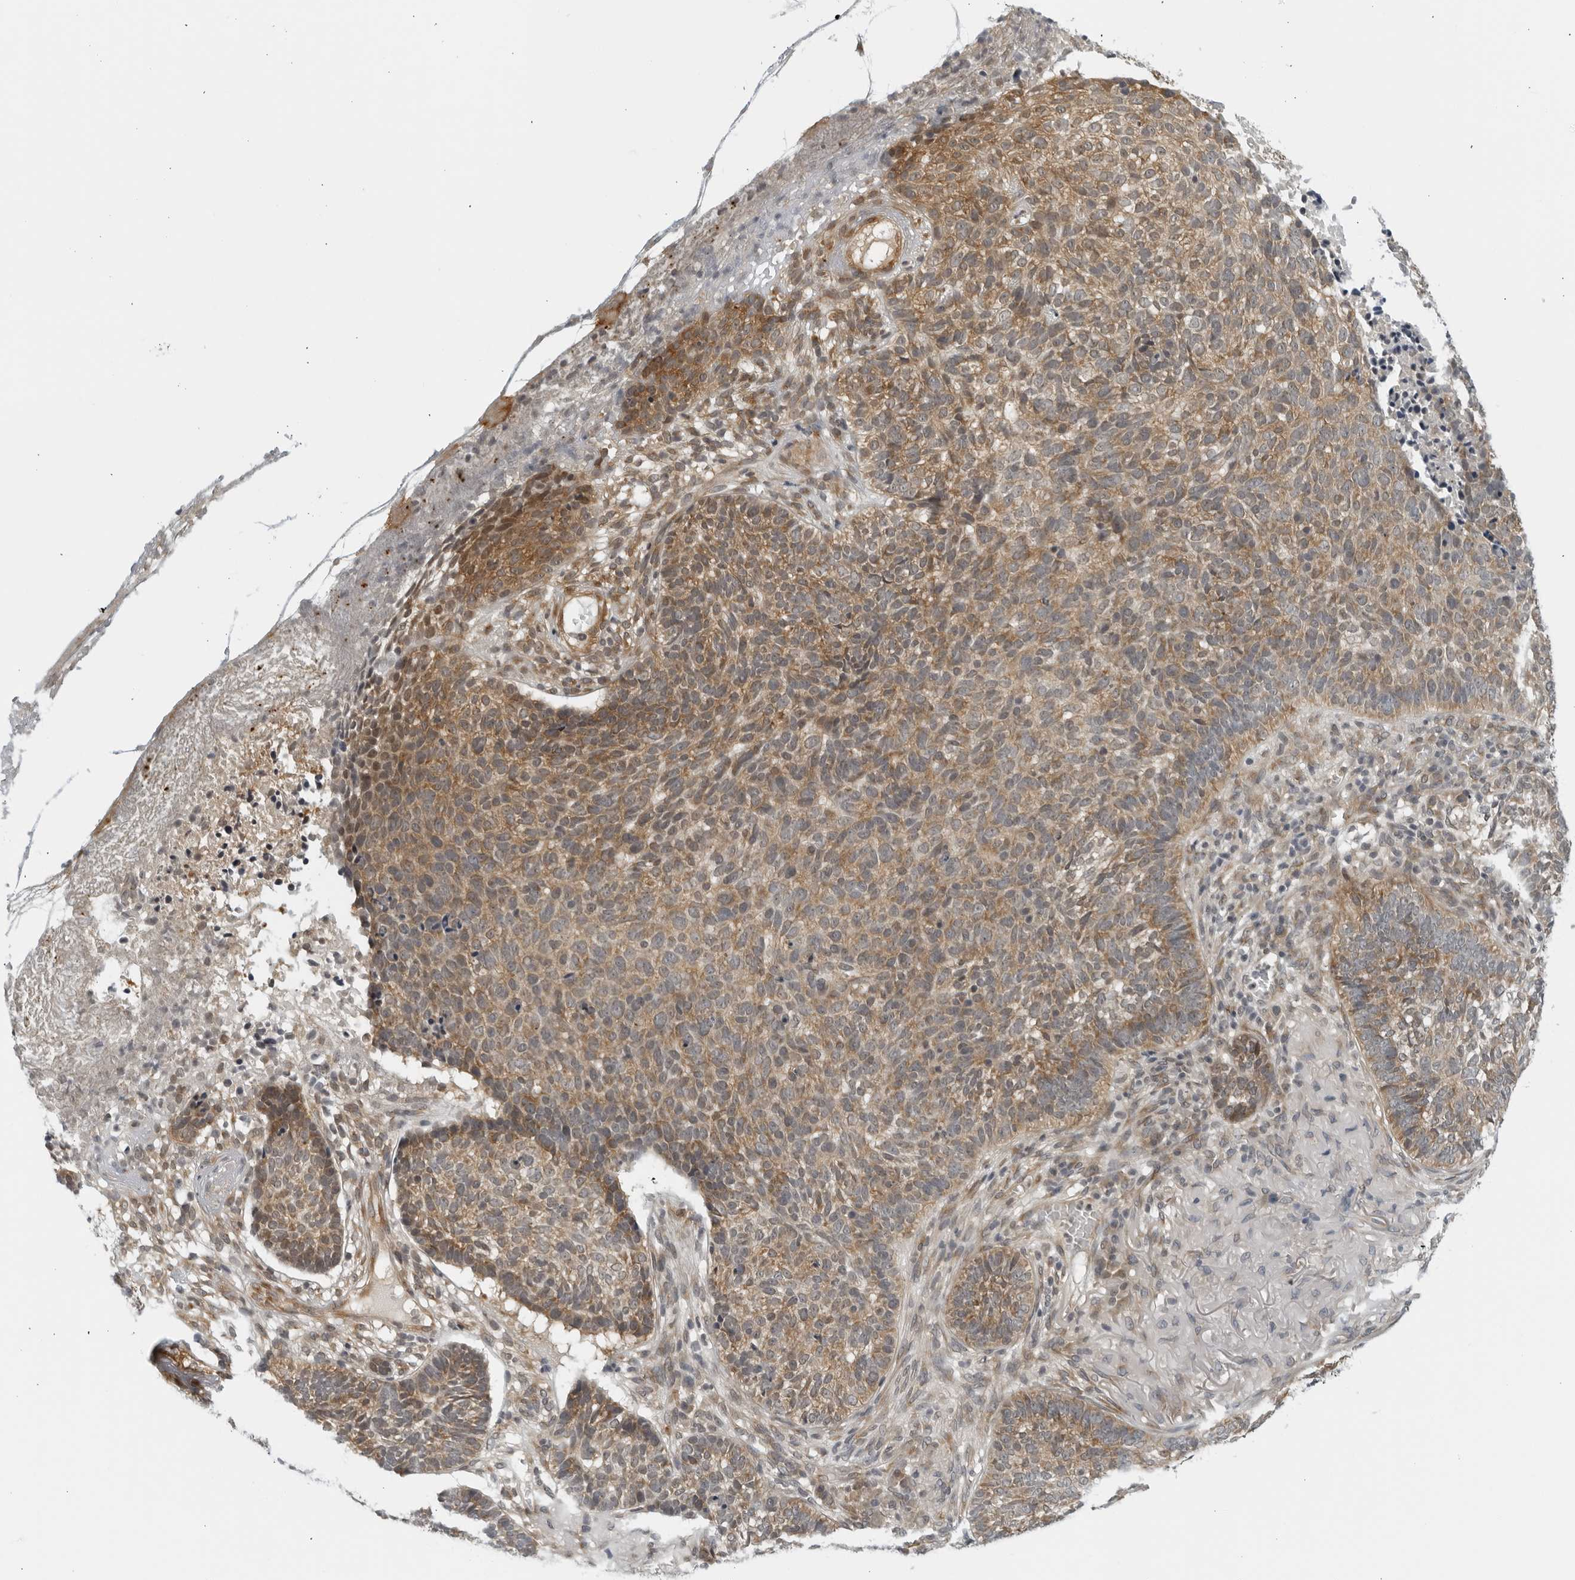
{"staining": {"intensity": "moderate", "quantity": ">75%", "location": "cytoplasmic/membranous"}, "tissue": "skin cancer", "cell_type": "Tumor cells", "image_type": "cancer", "snomed": [{"axis": "morphology", "description": "Basal cell carcinoma"}, {"axis": "topography", "description": "Skin"}], "caption": "A photomicrograph of skin basal cell carcinoma stained for a protein demonstrates moderate cytoplasmic/membranous brown staining in tumor cells.", "gene": "RC3H1", "patient": {"sex": "male", "age": 85}}